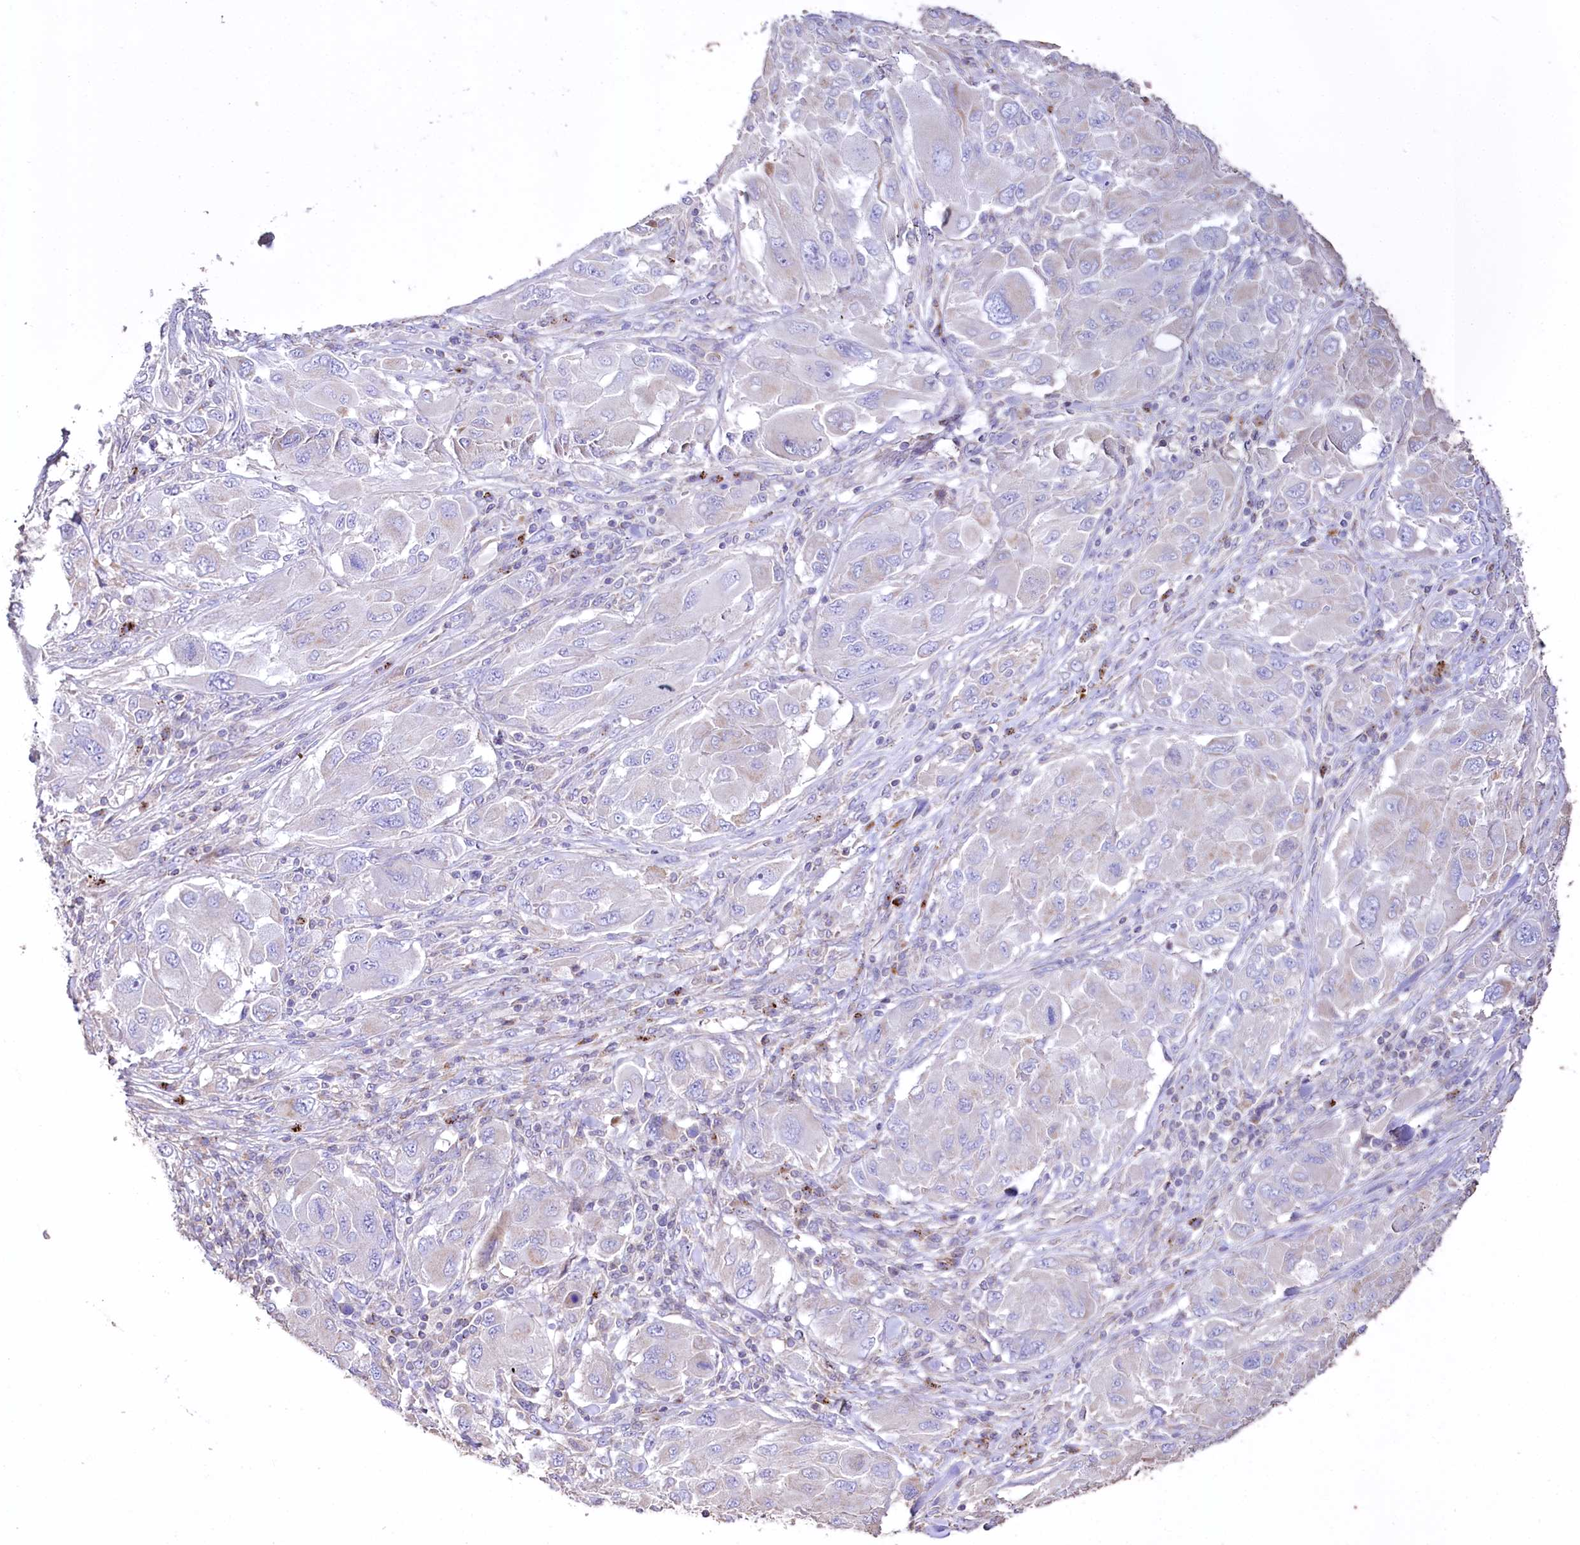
{"staining": {"intensity": "negative", "quantity": "none", "location": "none"}, "tissue": "melanoma", "cell_type": "Tumor cells", "image_type": "cancer", "snomed": [{"axis": "morphology", "description": "Malignant melanoma, NOS"}, {"axis": "topography", "description": "Skin"}], "caption": "The photomicrograph exhibits no staining of tumor cells in melanoma. (DAB immunohistochemistry (IHC) with hematoxylin counter stain).", "gene": "PTER", "patient": {"sex": "female", "age": 91}}